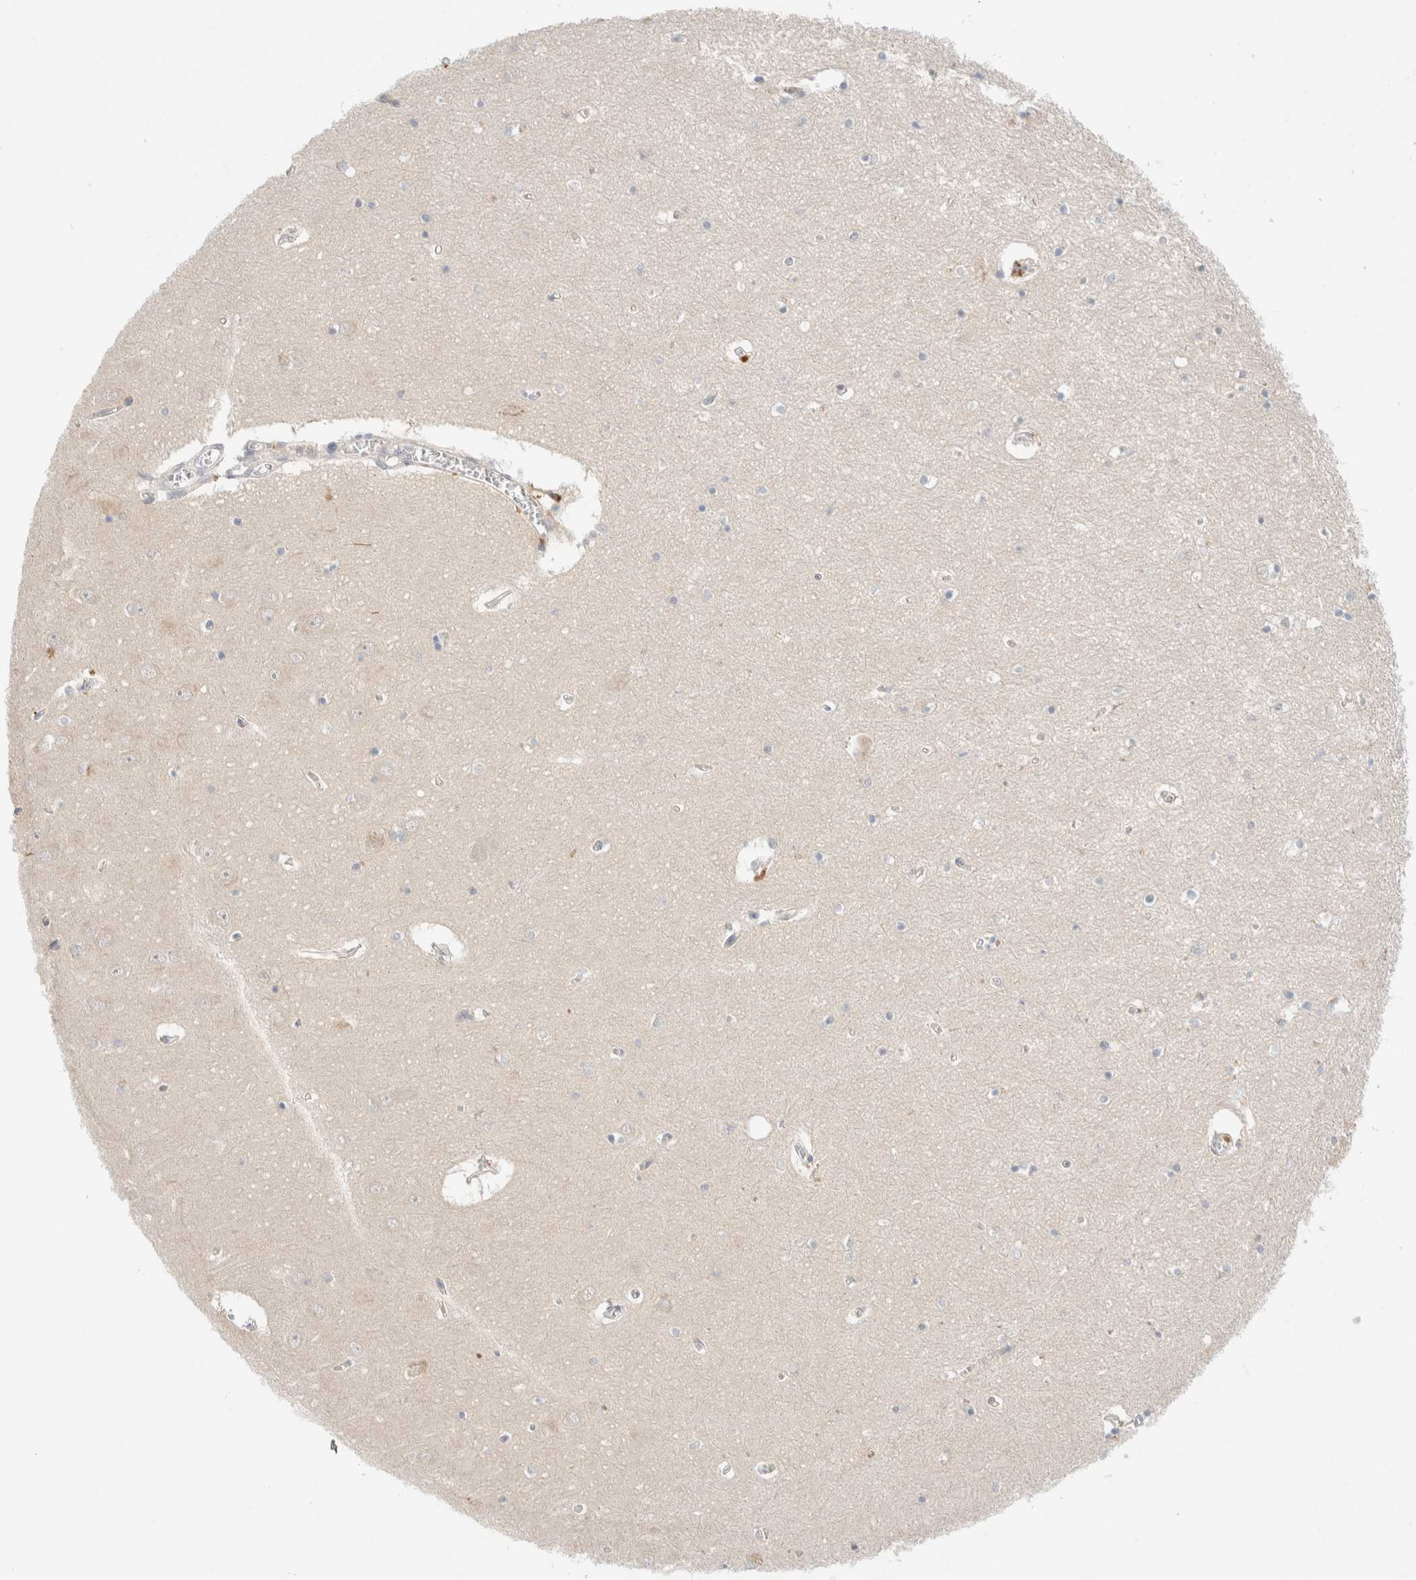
{"staining": {"intensity": "negative", "quantity": "none", "location": "none"}, "tissue": "hippocampus", "cell_type": "Glial cells", "image_type": "normal", "snomed": [{"axis": "morphology", "description": "Normal tissue, NOS"}, {"axis": "topography", "description": "Hippocampus"}], "caption": "Hippocampus stained for a protein using IHC shows no positivity glial cells.", "gene": "CHKA", "patient": {"sex": "male", "age": 70}}